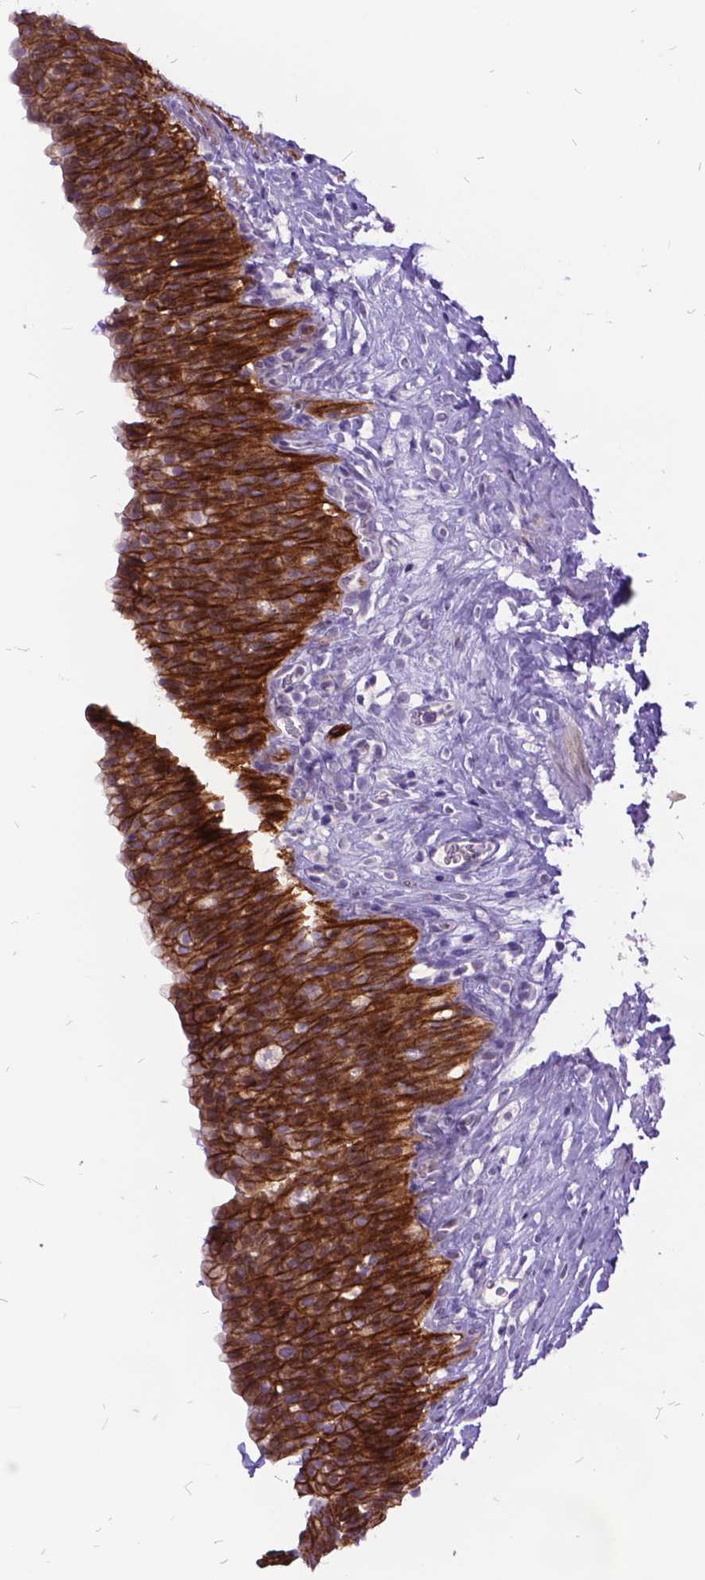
{"staining": {"intensity": "strong", "quantity": ">75%", "location": "cytoplasmic/membranous"}, "tissue": "urinary bladder", "cell_type": "Urothelial cells", "image_type": "normal", "snomed": [{"axis": "morphology", "description": "Normal tissue, NOS"}, {"axis": "topography", "description": "Urinary bladder"}, {"axis": "topography", "description": "Prostate"}], "caption": "Immunohistochemistry image of unremarkable human urinary bladder stained for a protein (brown), which displays high levels of strong cytoplasmic/membranous positivity in approximately >75% of urothelial cells.", "gene": "ITGB6", "patient": {"sex": "male", "age": 76}}